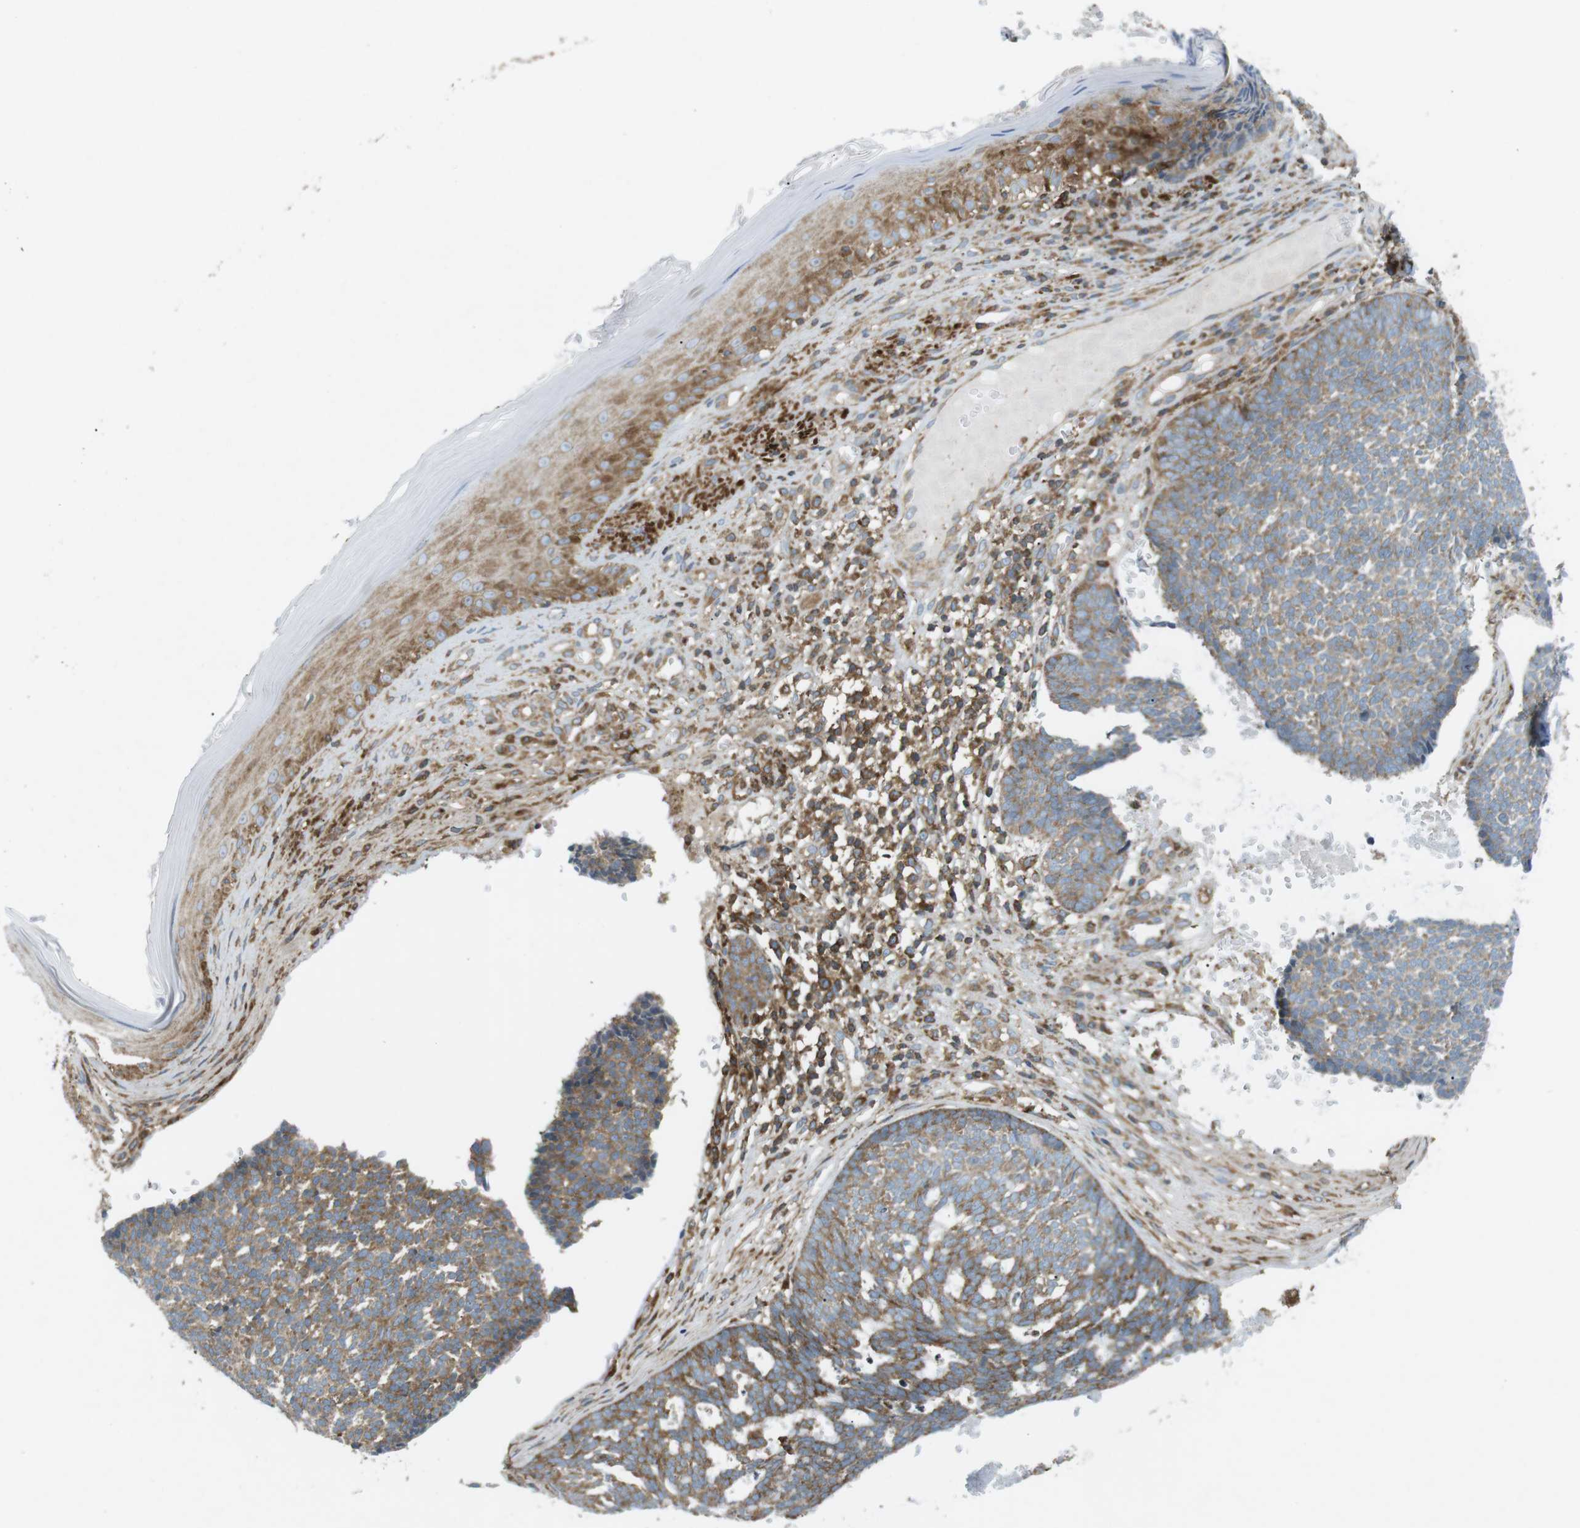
{"staining": {"intensity": "weak", "quantity": ">75%", "location": "cytoplasmic/membranous"}, "tissue": "skin cancer", "cell_type": "Tumor cells", "image_type": "cancer", "snomed": [{"axis": "morphology", "description": "Basal cell carcinoma"}, {"axis": "topography", "description": "Skin"}], "caption": "Skin cancer tissue shows weak cytoplasmic/membranous staining in about >75% of tumor cells, visualized by immunohistochemistry.", "gene": "FLII", "patient": {"sex": "male", "age": 84}}